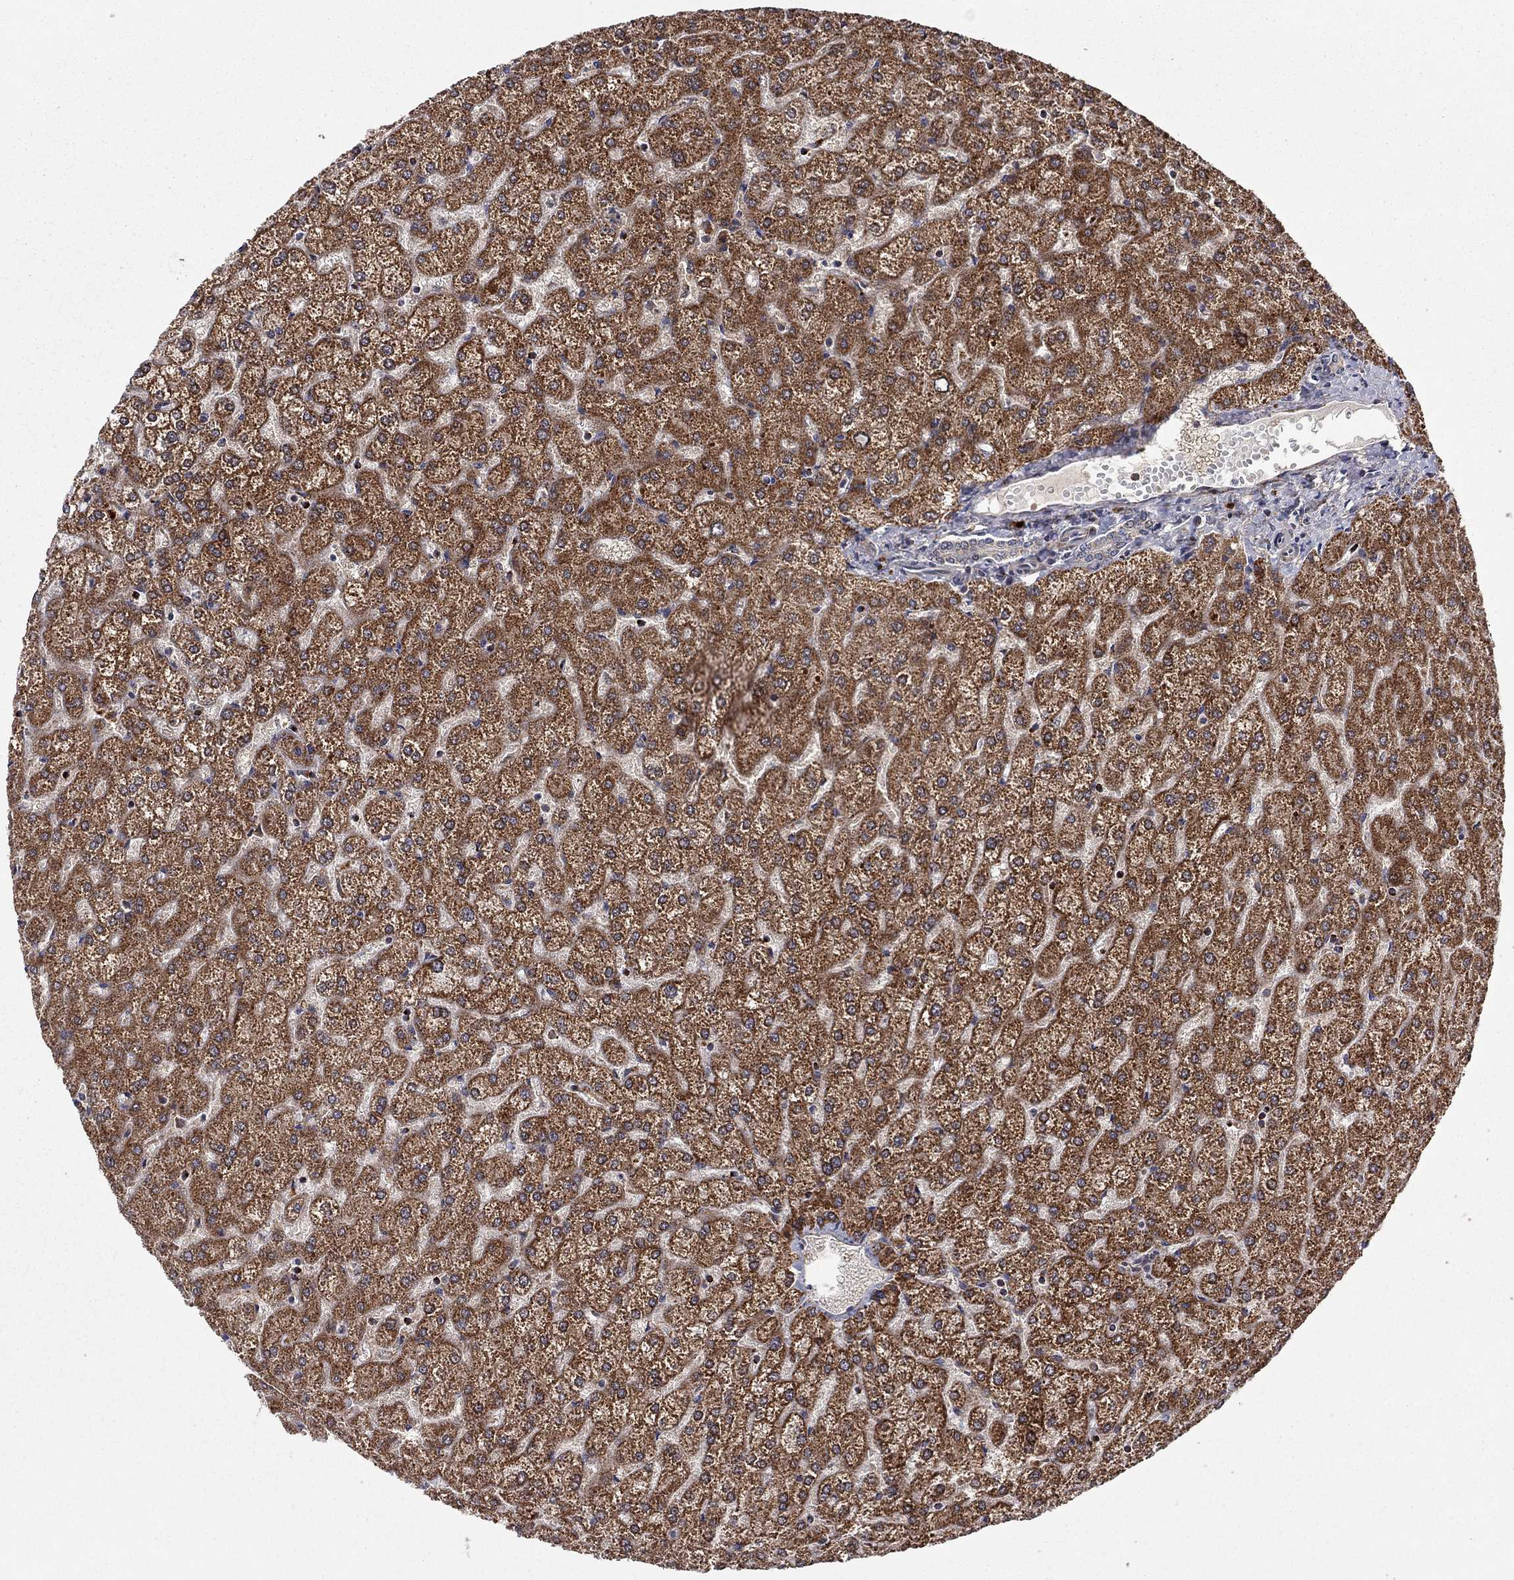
{"staining": {"intensity": "weak", "quantity": "25%-75%", "location": "cytoplasmic/membranous"}, "tissue": "liver", "cell_type": "Cholangiocytes", "image_type": "normal", "snomed": [{"axis": "morphology", "description": "Normal tissue, NOS"}, {"axis": "topography", "description": "Liver"}], "caption": "Cholangiocytes exhibit low levels of weak cytoplasmic/membranous positivity in about 25%-75% of cells in unremarkable human liver.", "gene": "IDS", "patient": {"sex": "female", "age": 32}}